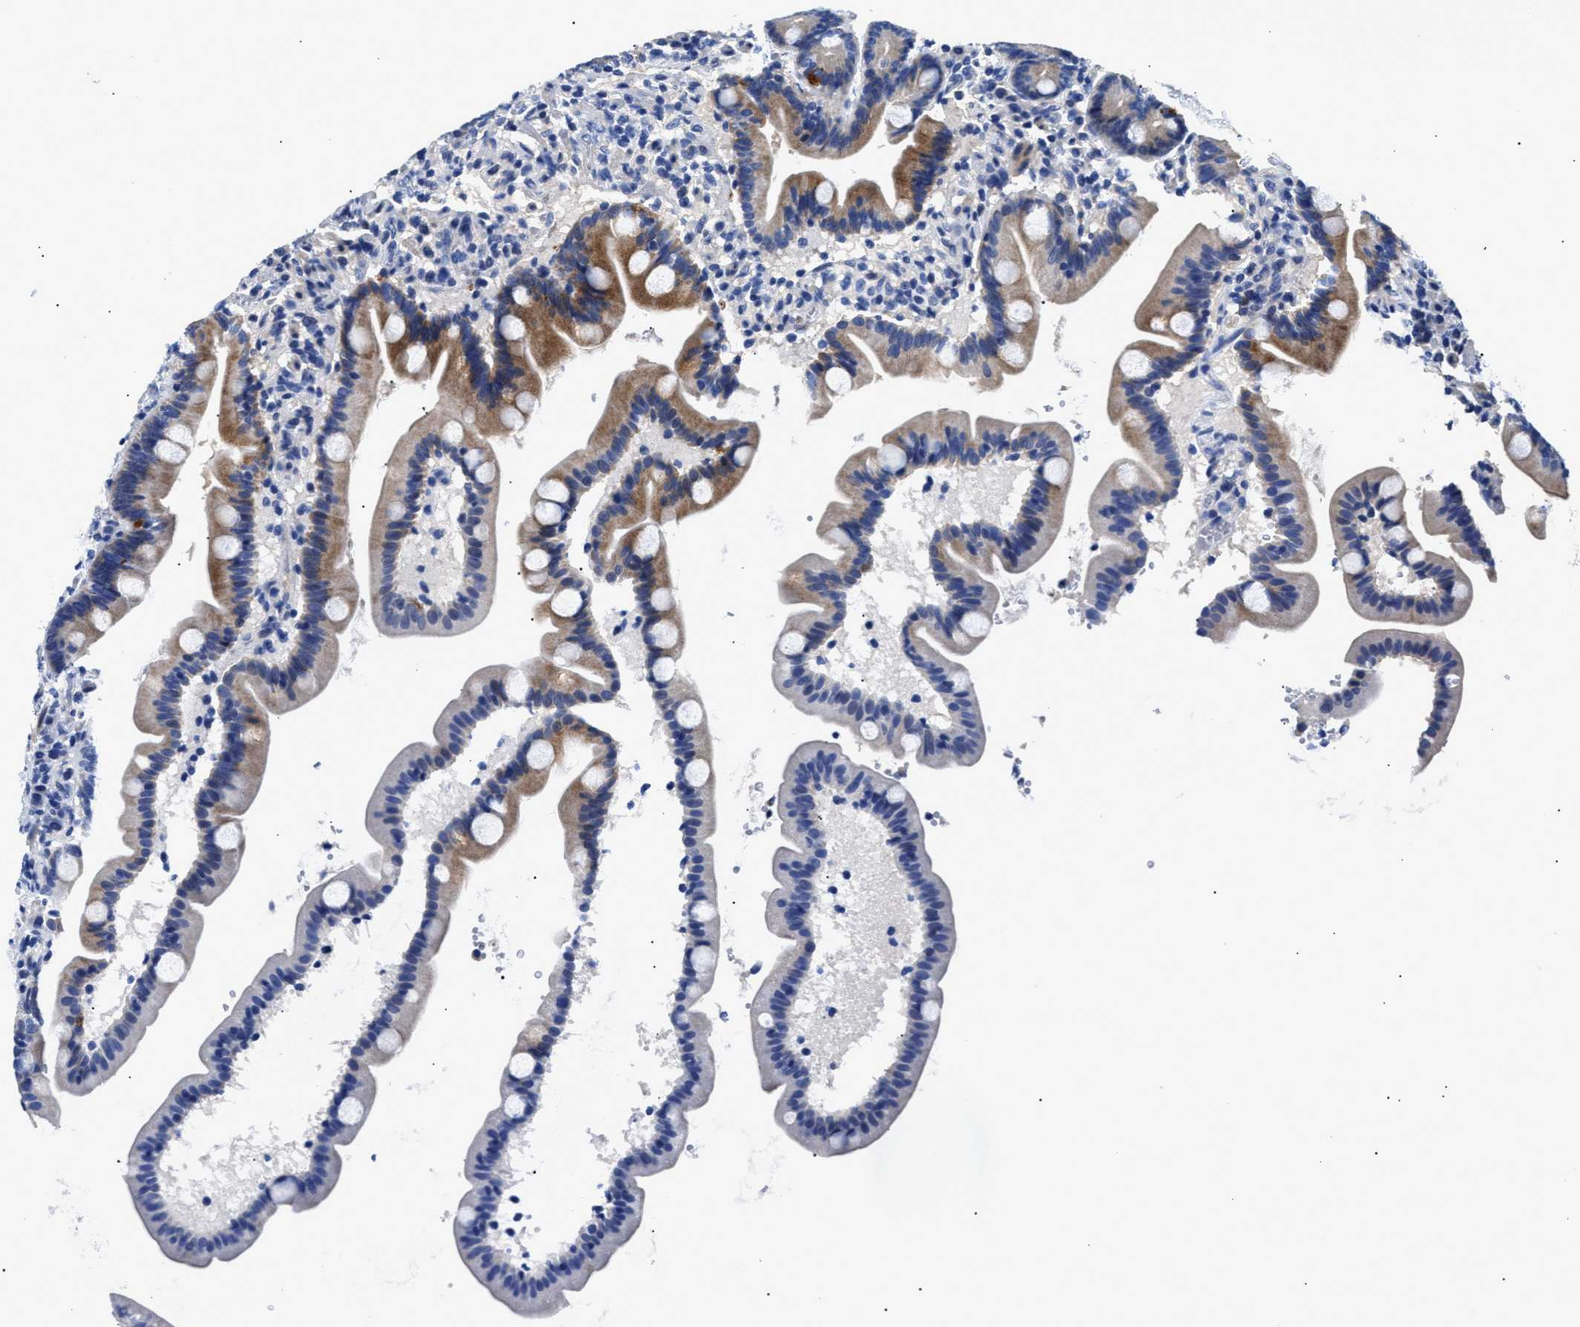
{"staining": {"intensity": "moderate", "quantity": "<25%", "location": "cytoplasmic/membranous"}, "tissue": "duodenum", "cell_type": "Glandular cells", "image_type": "normal", "snomed": [{"axis": "morphology", "description": "Normal tissue, NOS"}, {"axis": "topography", "description": "Duodenum"}], "caption": "Duodenum was stained to show a protein in brown. There is low levels of moderate cytoplasmic/membranous staining in approximately <25% of glandular cells.", "gene": "HEMGN", "patient": {"sex": "male", "age": 54}}